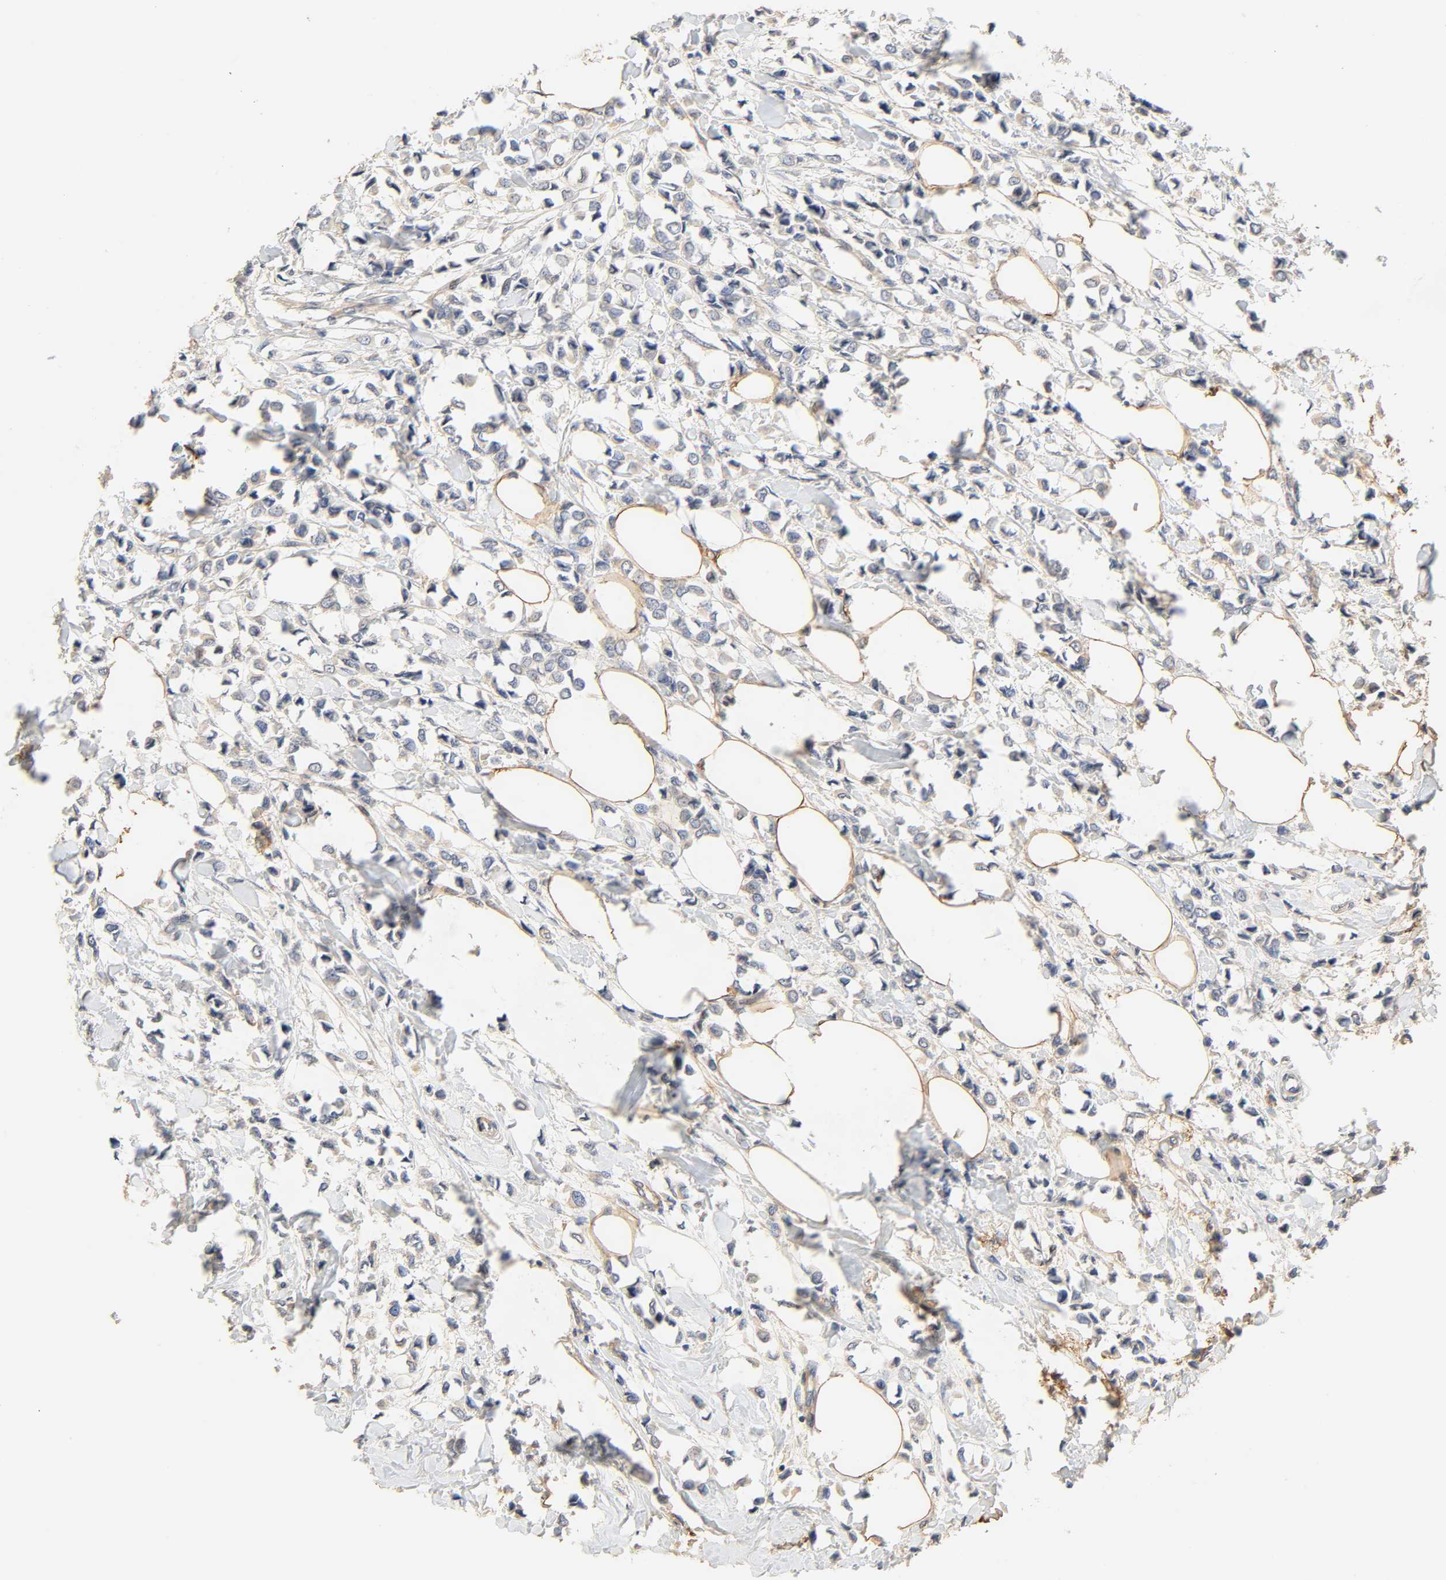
{"staining": {"intensity": "weak", "quantity": "<25%", "location": "cytoplasmic/membranous"}, "tissue": "breast cancer", "cell_type": "Tumor cells", "image_type": "cancer", "snomed": [{"axis": "morphology", "description": "Lobular carcinoma"}, {"axis": "topography", "description": "Breast"}], "caption": "Tumor cells are negative for brown protein staining in lobular carcinoma (breast).", "gene": "CACNA1G", "patient": {"sex": "female", "age": 51}}